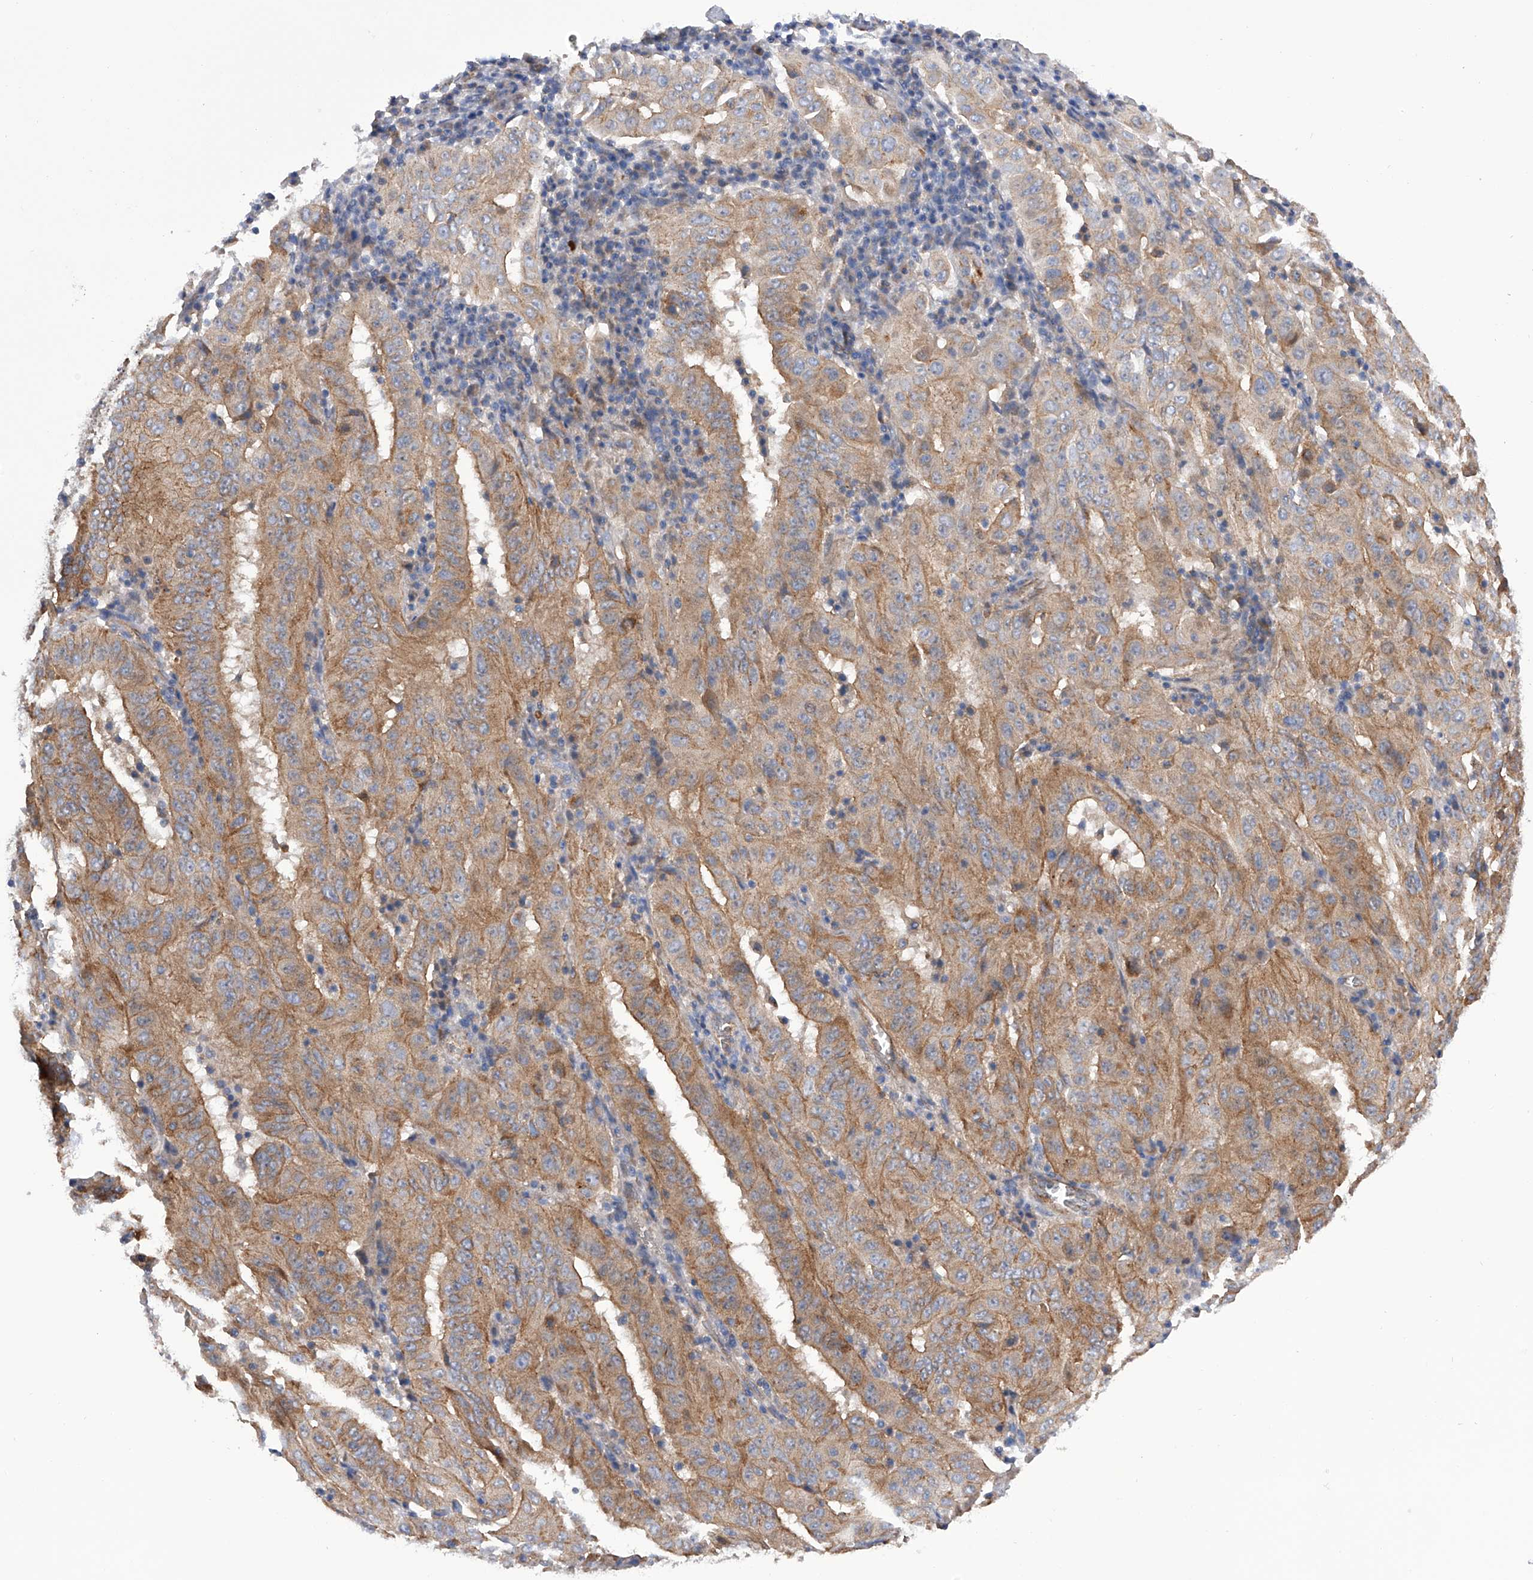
{"staining": {"intensity": "moderate", "quantity": ">75%", "location": "cytoplasmic/membranous"}, "tissue": "pancreatic cancer", "cell_type": "Tumor cells", "image_type": "cancer", "snomed": [{"axis": "morphology", "description": "Adenocarcinoma, NOS"}, {"axis": "topography", "description": "Pancreas"}], "caption": "Adenocarcinoma (pancreatic) stained with a brown dye demonstrates moderate cytoplasmic/membranous positive staining in about >75% of tumor cells.", "gene": "MLYCD", "patient": {"sex": "male", "age": 63}}